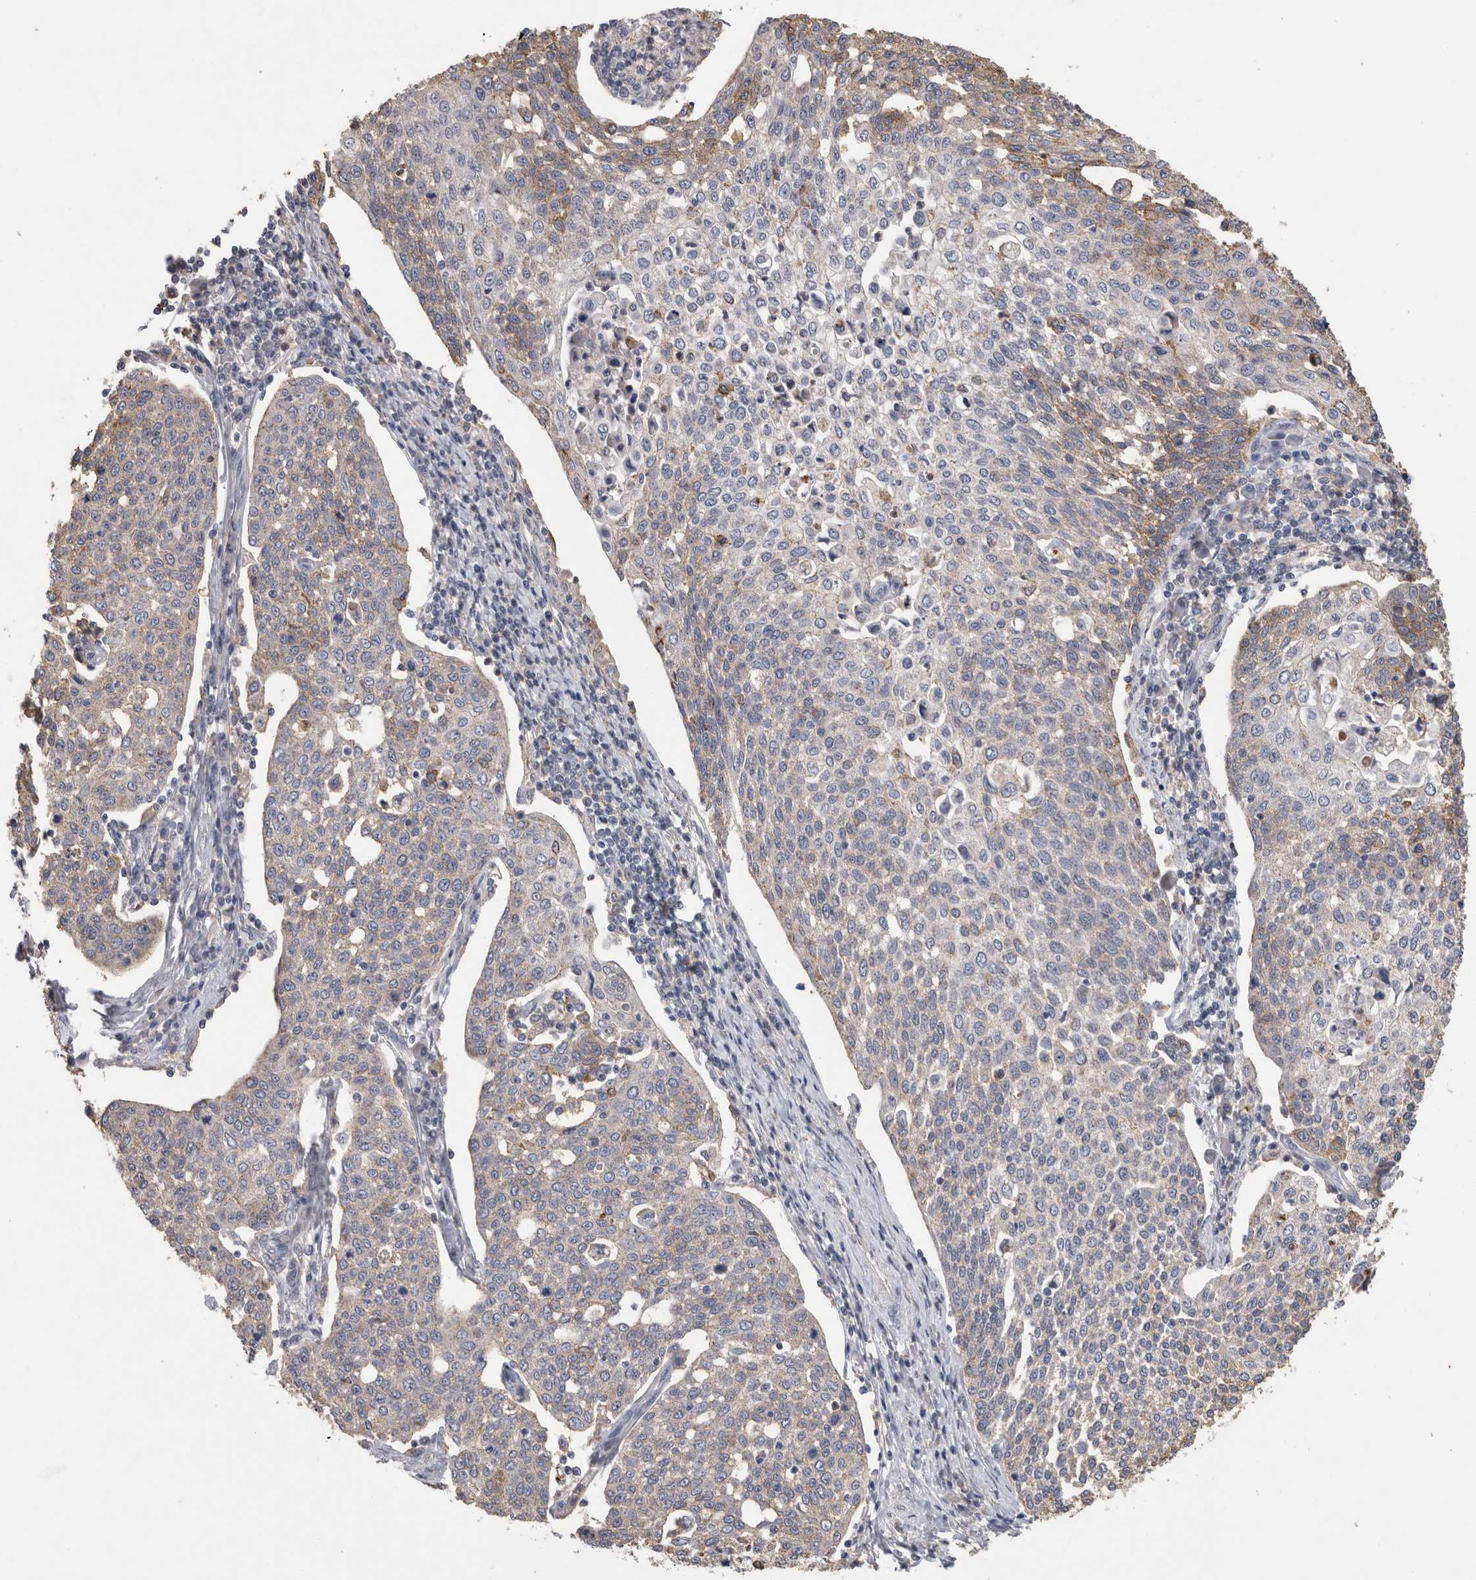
{"staining": {"intensity": "weak", "quantity": "25%-75%", "location": "cytoplasmic/membranous"}, "tissue": "cervical cancer", "cell_type": "Tumor cells", "image_type": "cancer", "snomed": [{"axis": "morphology", "description": "Squamous cell carcinoma, NOS"}, {"axis": "topography", "description": "Cervix"}], "caption": "IHC photomicrograph of cervical squamous cell carcinoma stained for a protein (brown), which demonstrates low levels of weak cytoplasmic/membranous expression in approximately 25%-75% of tumor cells.", "gene": "CNTFR", "patient": {"sex": "female", "age": 34}}